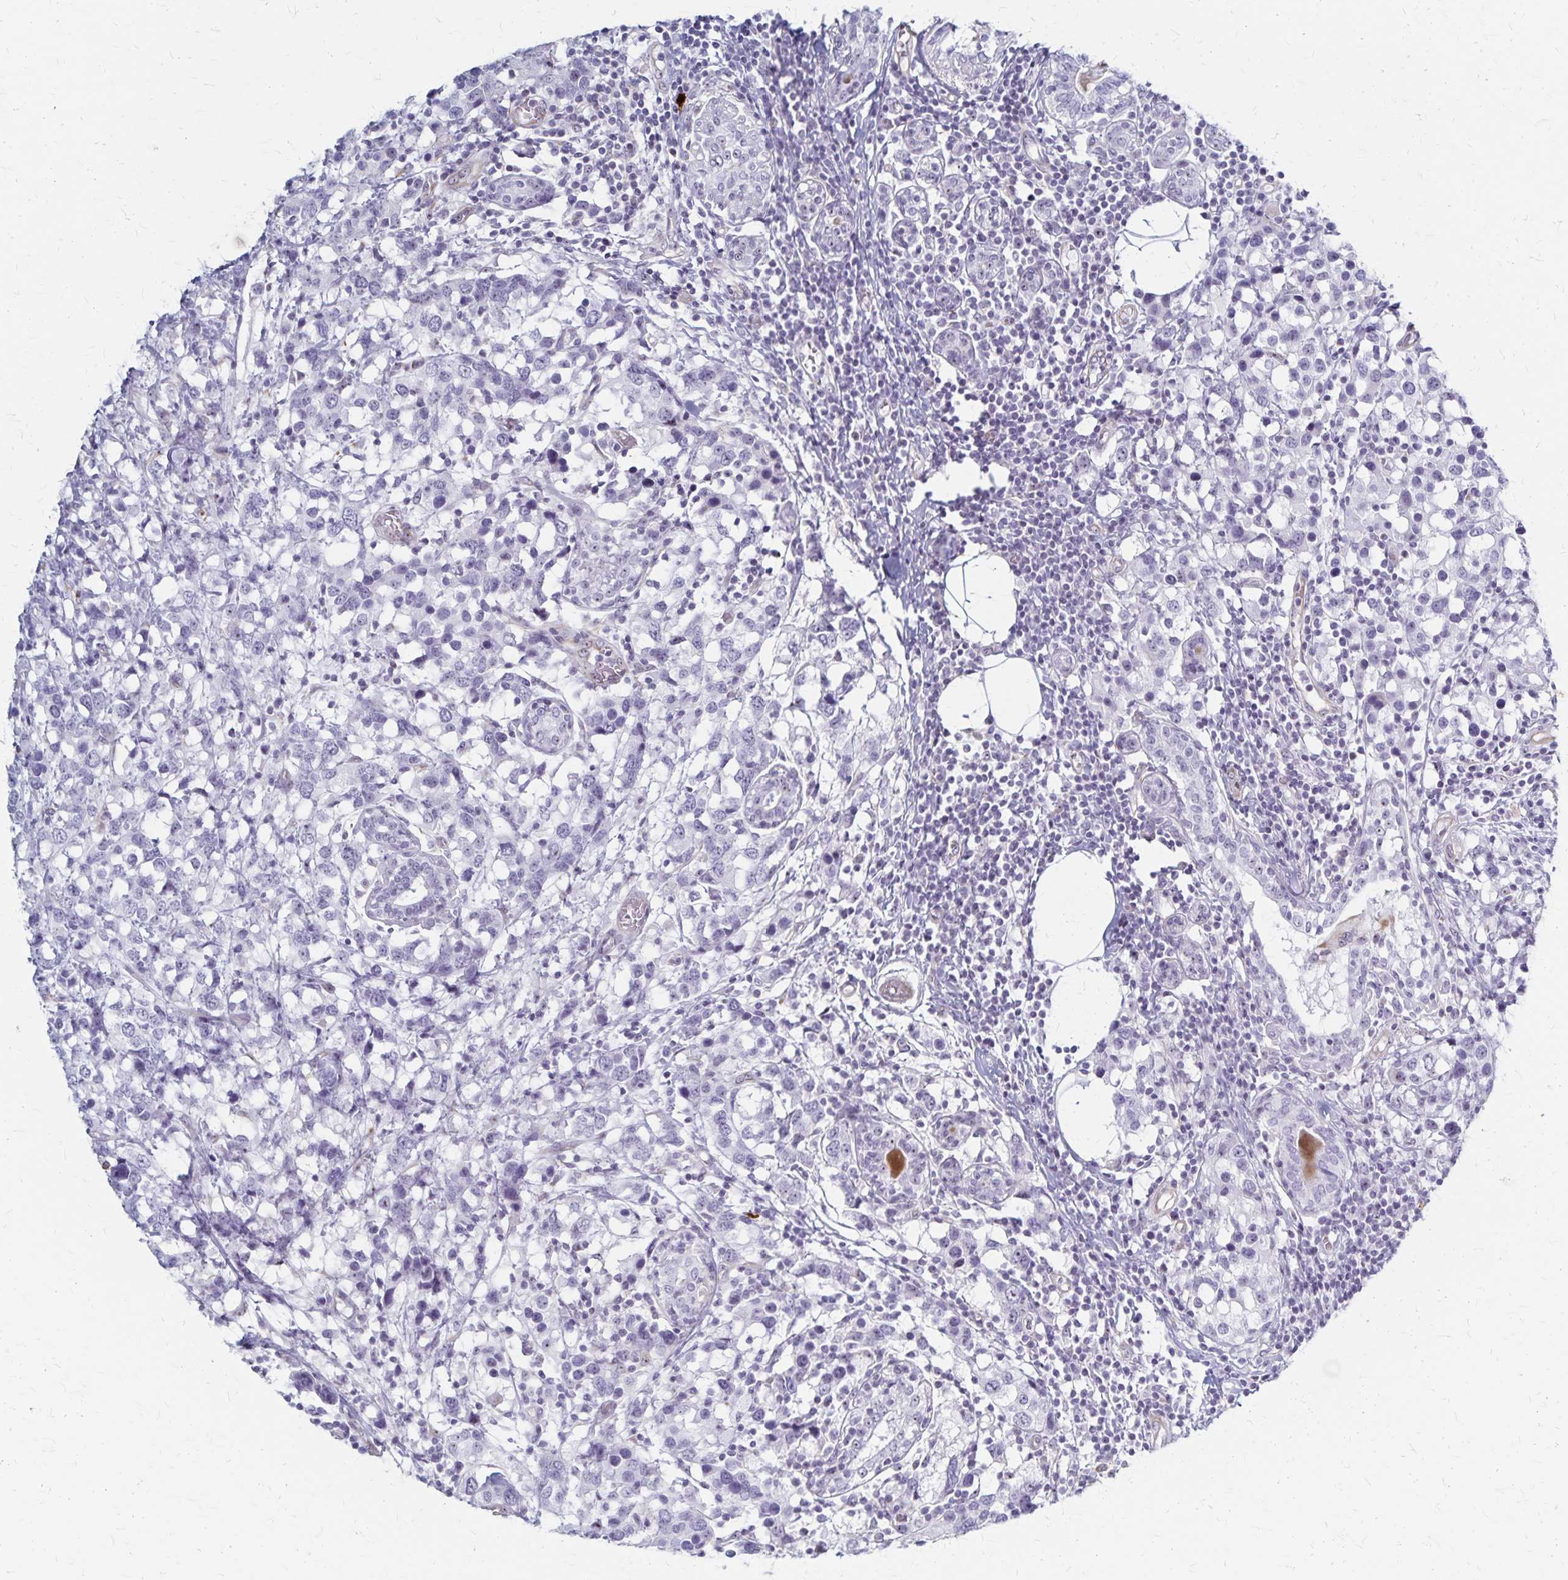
{"staining": {"intensity": "negative", "quantity": "none", "location": "none"}, "tissue": "breast cancer", "cell_type": "Tumor cells", "image_type": "cancer", "snomed": [{"axis": "morphology", "description": "Lobular carcinoma"}, {"axis": "topography", "description": "Breast"}], "caption": "DAB immunohistochemical staining of breast lobular carcinoma displays no significant positivity in tumor cells.", "gene": "DLK2", "patient": {"sex": "female", "age": 59}}